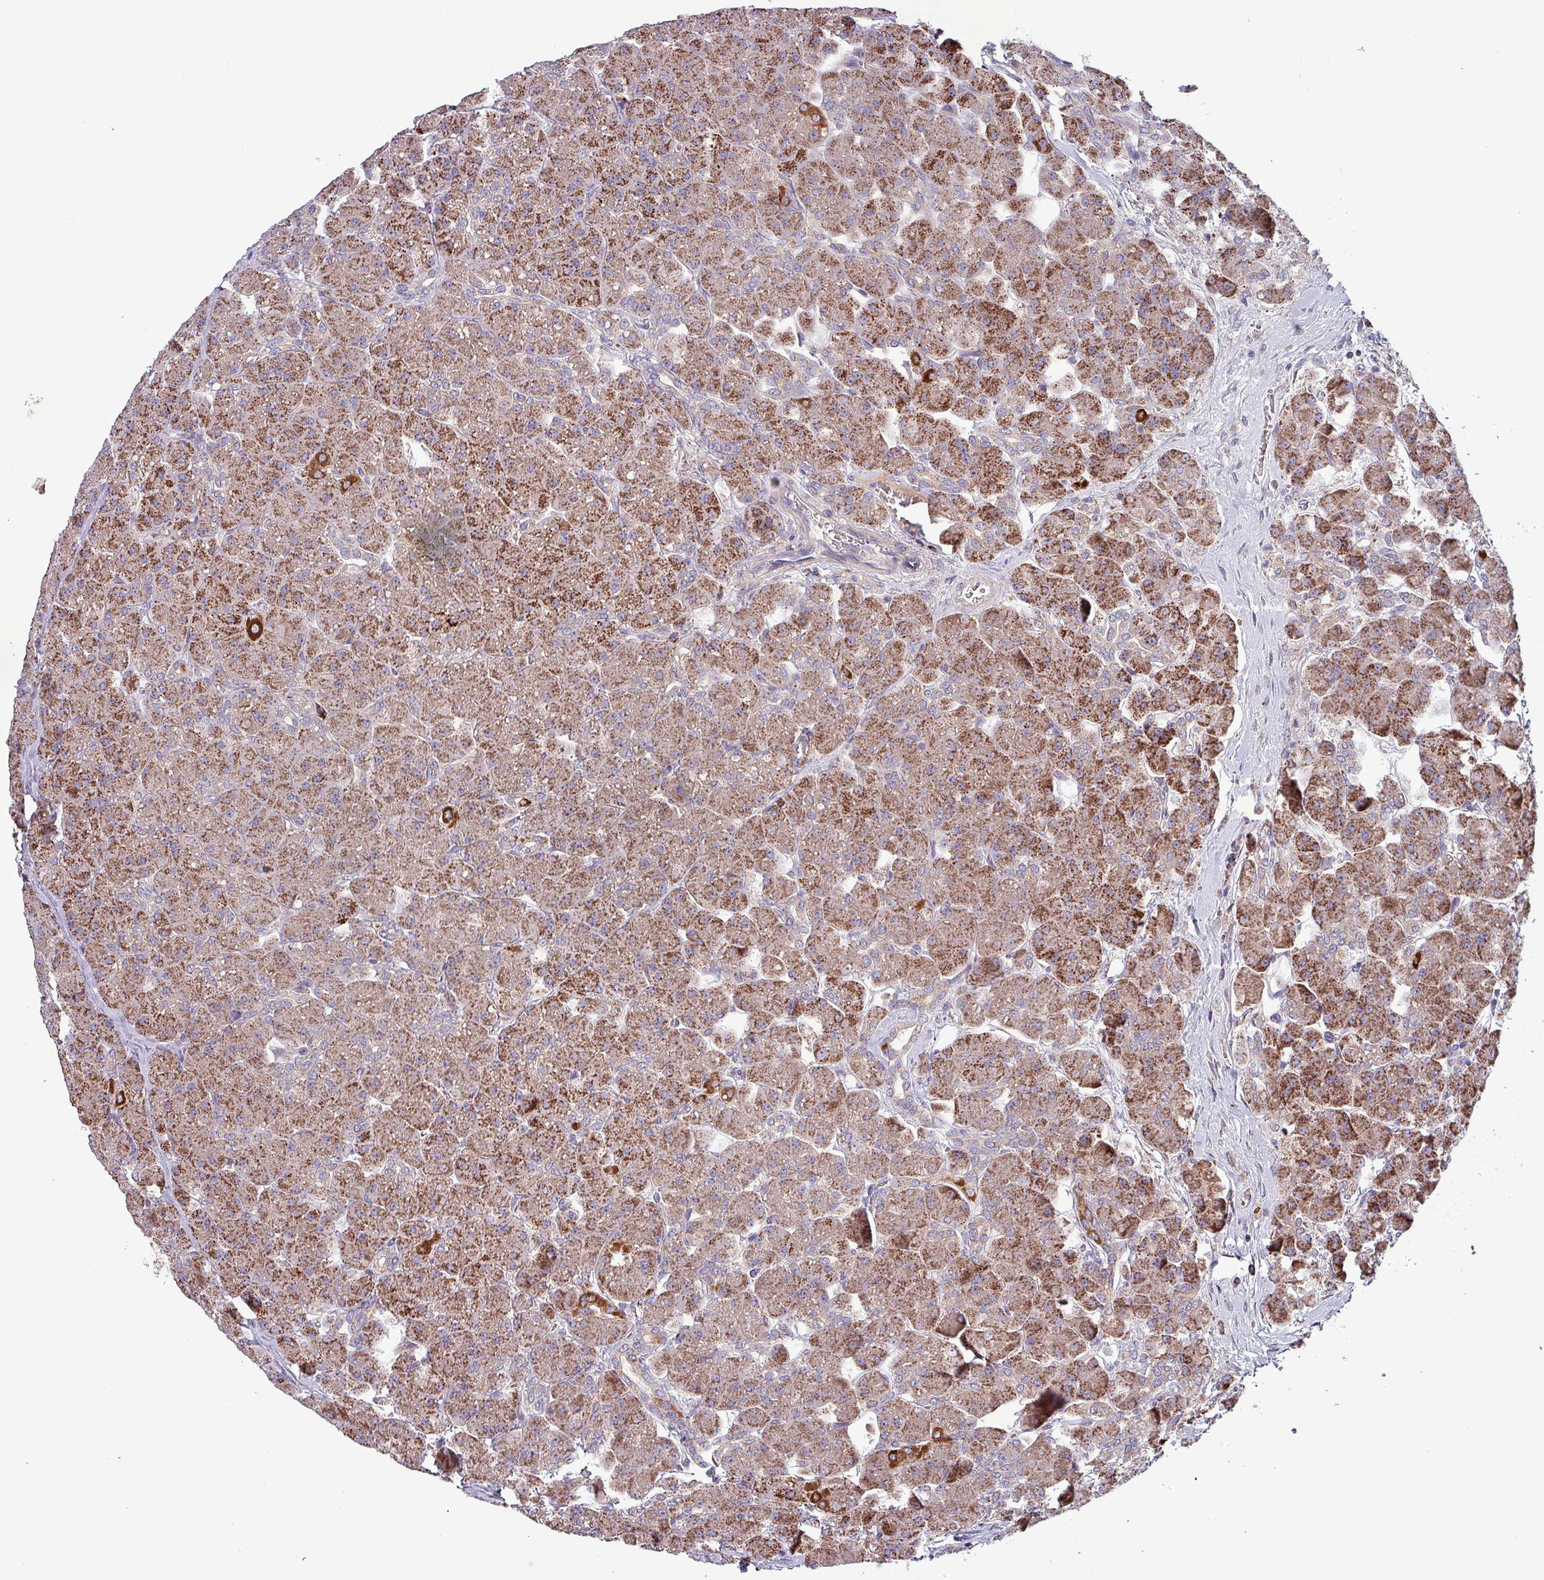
{"staining": {"intensity": "strong", "quantity": ">75%", "location": "cytoplasmic/membranous"}, "tissue": "pancreas", "cell_type": "Exocrine glandular cells", "image_type": "normal", "snomed": [{"axis": "morphology", "description": "Normal tissue, NOS"}, {"axis": "topography", "description": "Pancreas"}], "caption": "Immunohistochemistry histopathology image of unremarkable pancreas: pancreas stained using immunohistochemistry (IHC) demonstrates high levels of strong protein expression localized specifically in the cytoplasmic/membranous of exocrine glandular cells, appearing as a cytoplasmic/membranous brown color.", "gene": "ZNF322", "patient": {"sex": "male", "age": 66}}